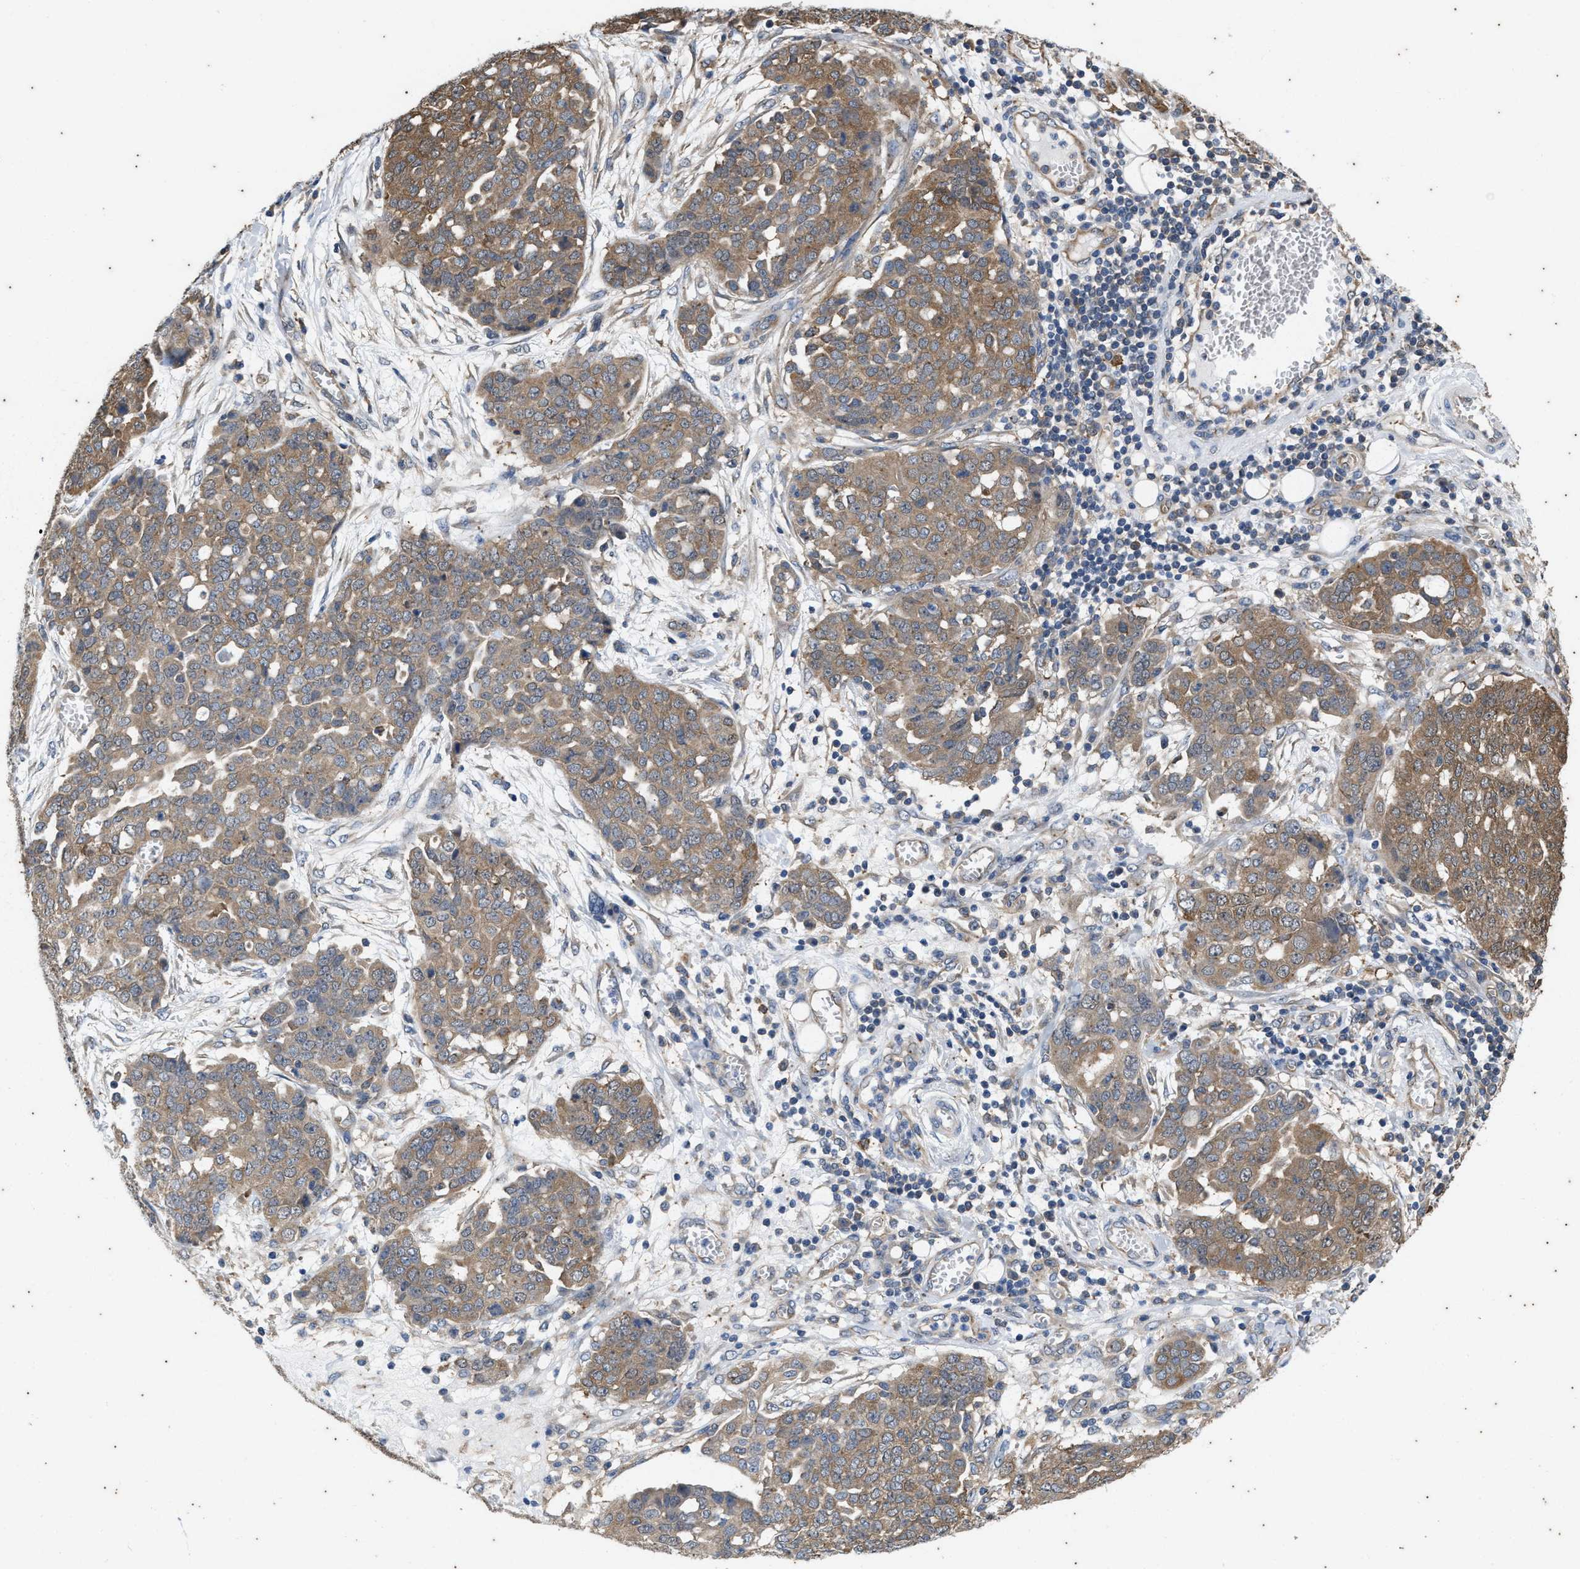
{"staining": {"intensity": "moderate", "quantity": ">75%", "location": "cytoplasmic/membranous"}, "tissue": "ovarian cancer", "cell_type": "Tumor cells", "image_type": "cancer", "snomed": [{"axis": "morphology", "description": "Cystadenocarcinoma, serous, NOS"}, {"axis": "topography", "description": "Soft tissue"}, {"axis": "topography", "description": "Ovary"}], "caption": "Protein analysis of ovarian cancer (serous cystadenocarcinoma) tissue exhibits moderate cytoplasmic/membranous staining in approximately >75% of tumor cells.", "gene": "COX19", "patient": {"sex": "female", "age": 57}}